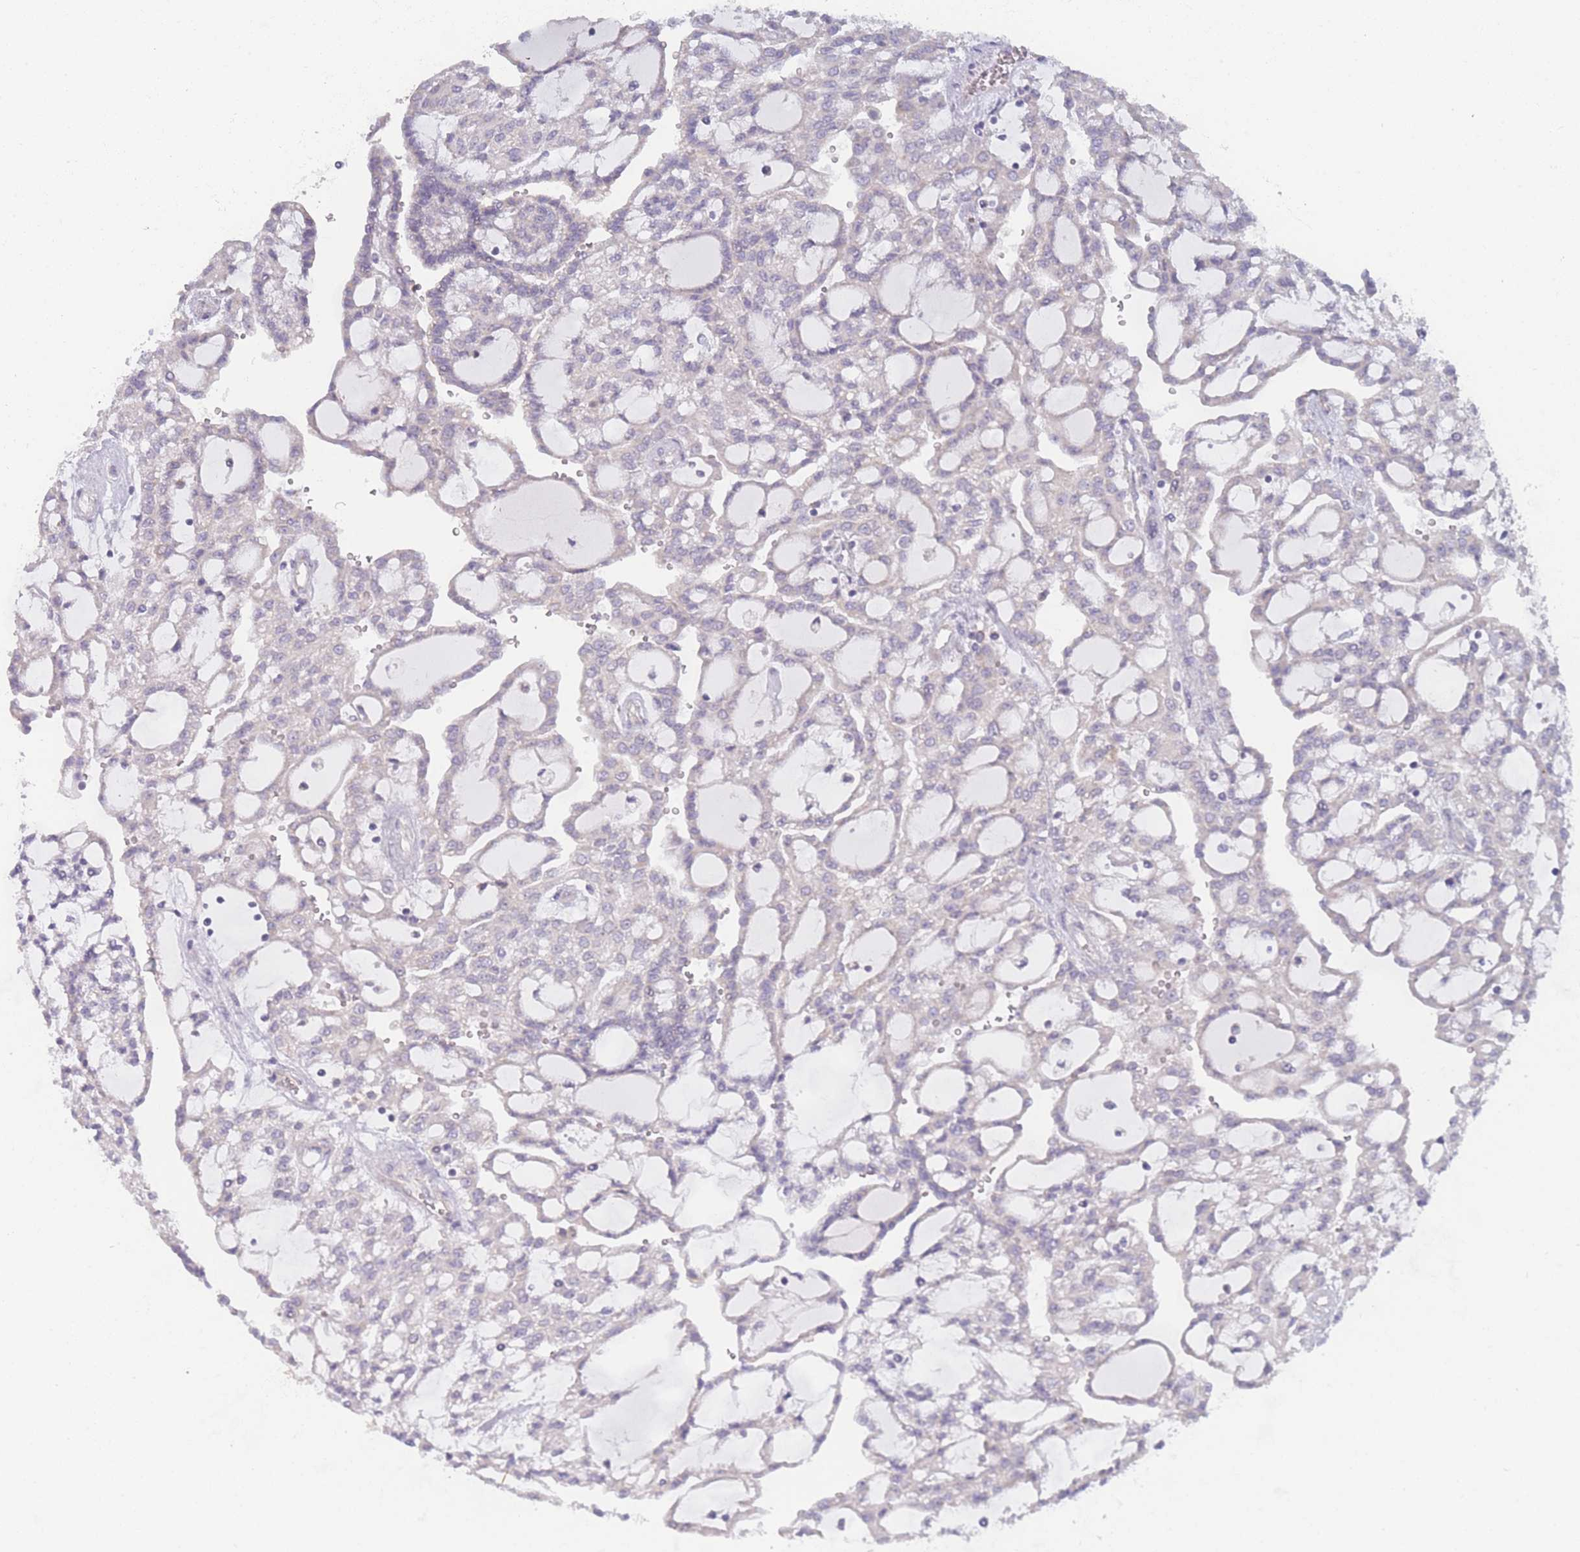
{"staining": {"intensity": "negative", "quantity": "none", "location": "none"}, "tissue": "renal cancer", "cell_type": "Tumor cells", "image_type": "cancer", "snomed": [{"axis": "morphology", "description": "Adenocarcinoma, NOS"}, {"axis": "topography", "description": "Kidney"}], "caption": "This is an immunohistochemistry (IHC) image of adenocarcinoma (renal). There is no staining in tumor cells.", "gene": "FAM227B", "patient": {"sex": "male", "age": 63}}